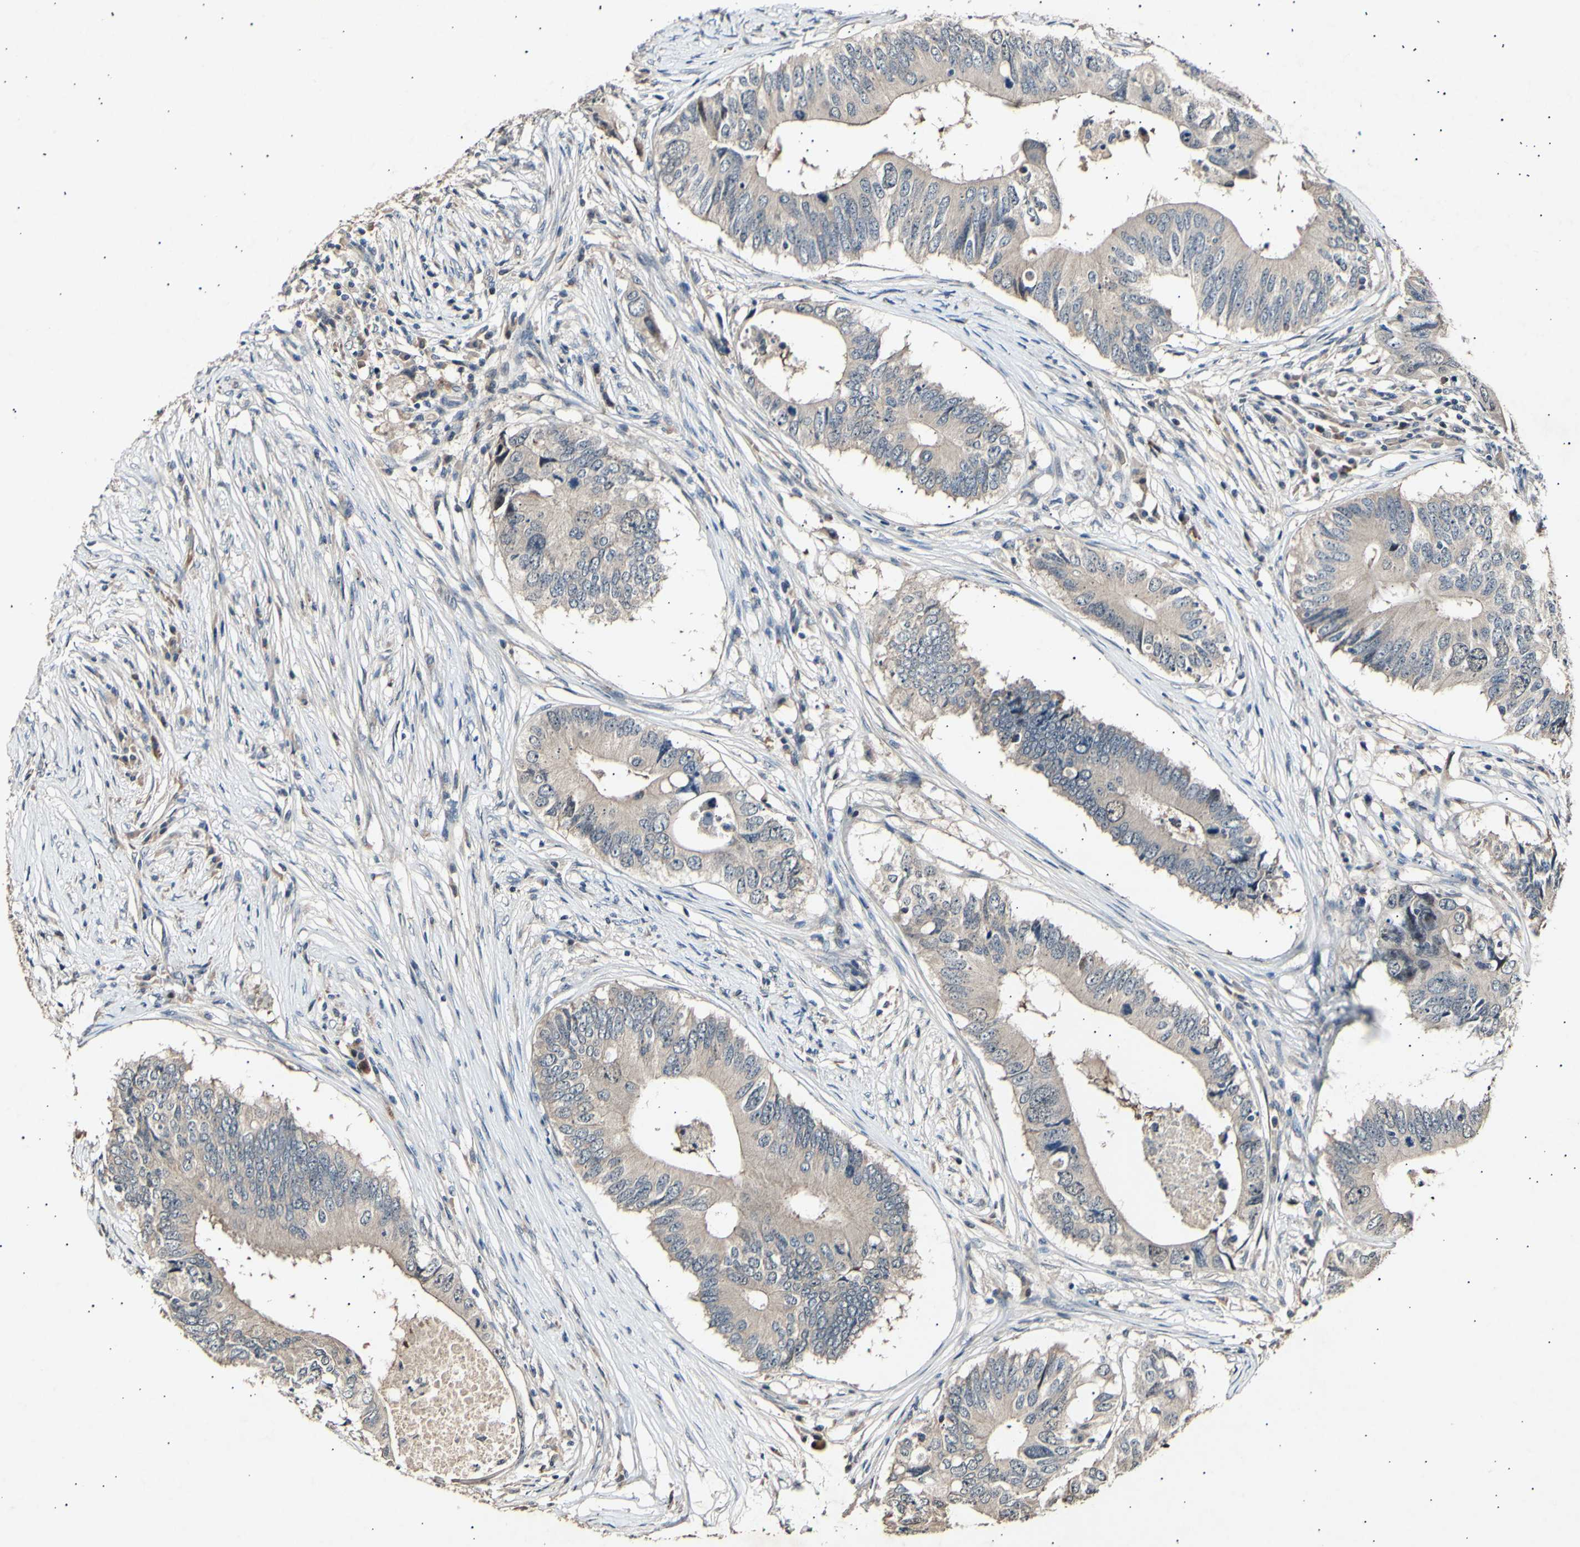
{"staining": {"intensity": "weak", "quantity": ">75%", "location": "cytoplasmic/membranous"}, "tissue": "colorectal cancer", "cell_type": "Tumor cells", "image_type": "cancer", "snomed": [{"axis": "morphology", "description": "Adenocarcinoma, NOS"}, {"axis": "topography", "description": "Colon"}], "caption": "Colorectal cancer (adenocarcinoma) was stained to show a protein in brown. There is low levels of weak cytoplasmic/membranous positivity in about >75% of tumor cells.", "gene": "ADCY3", "patient": {"sex": "male", "age": 71}}